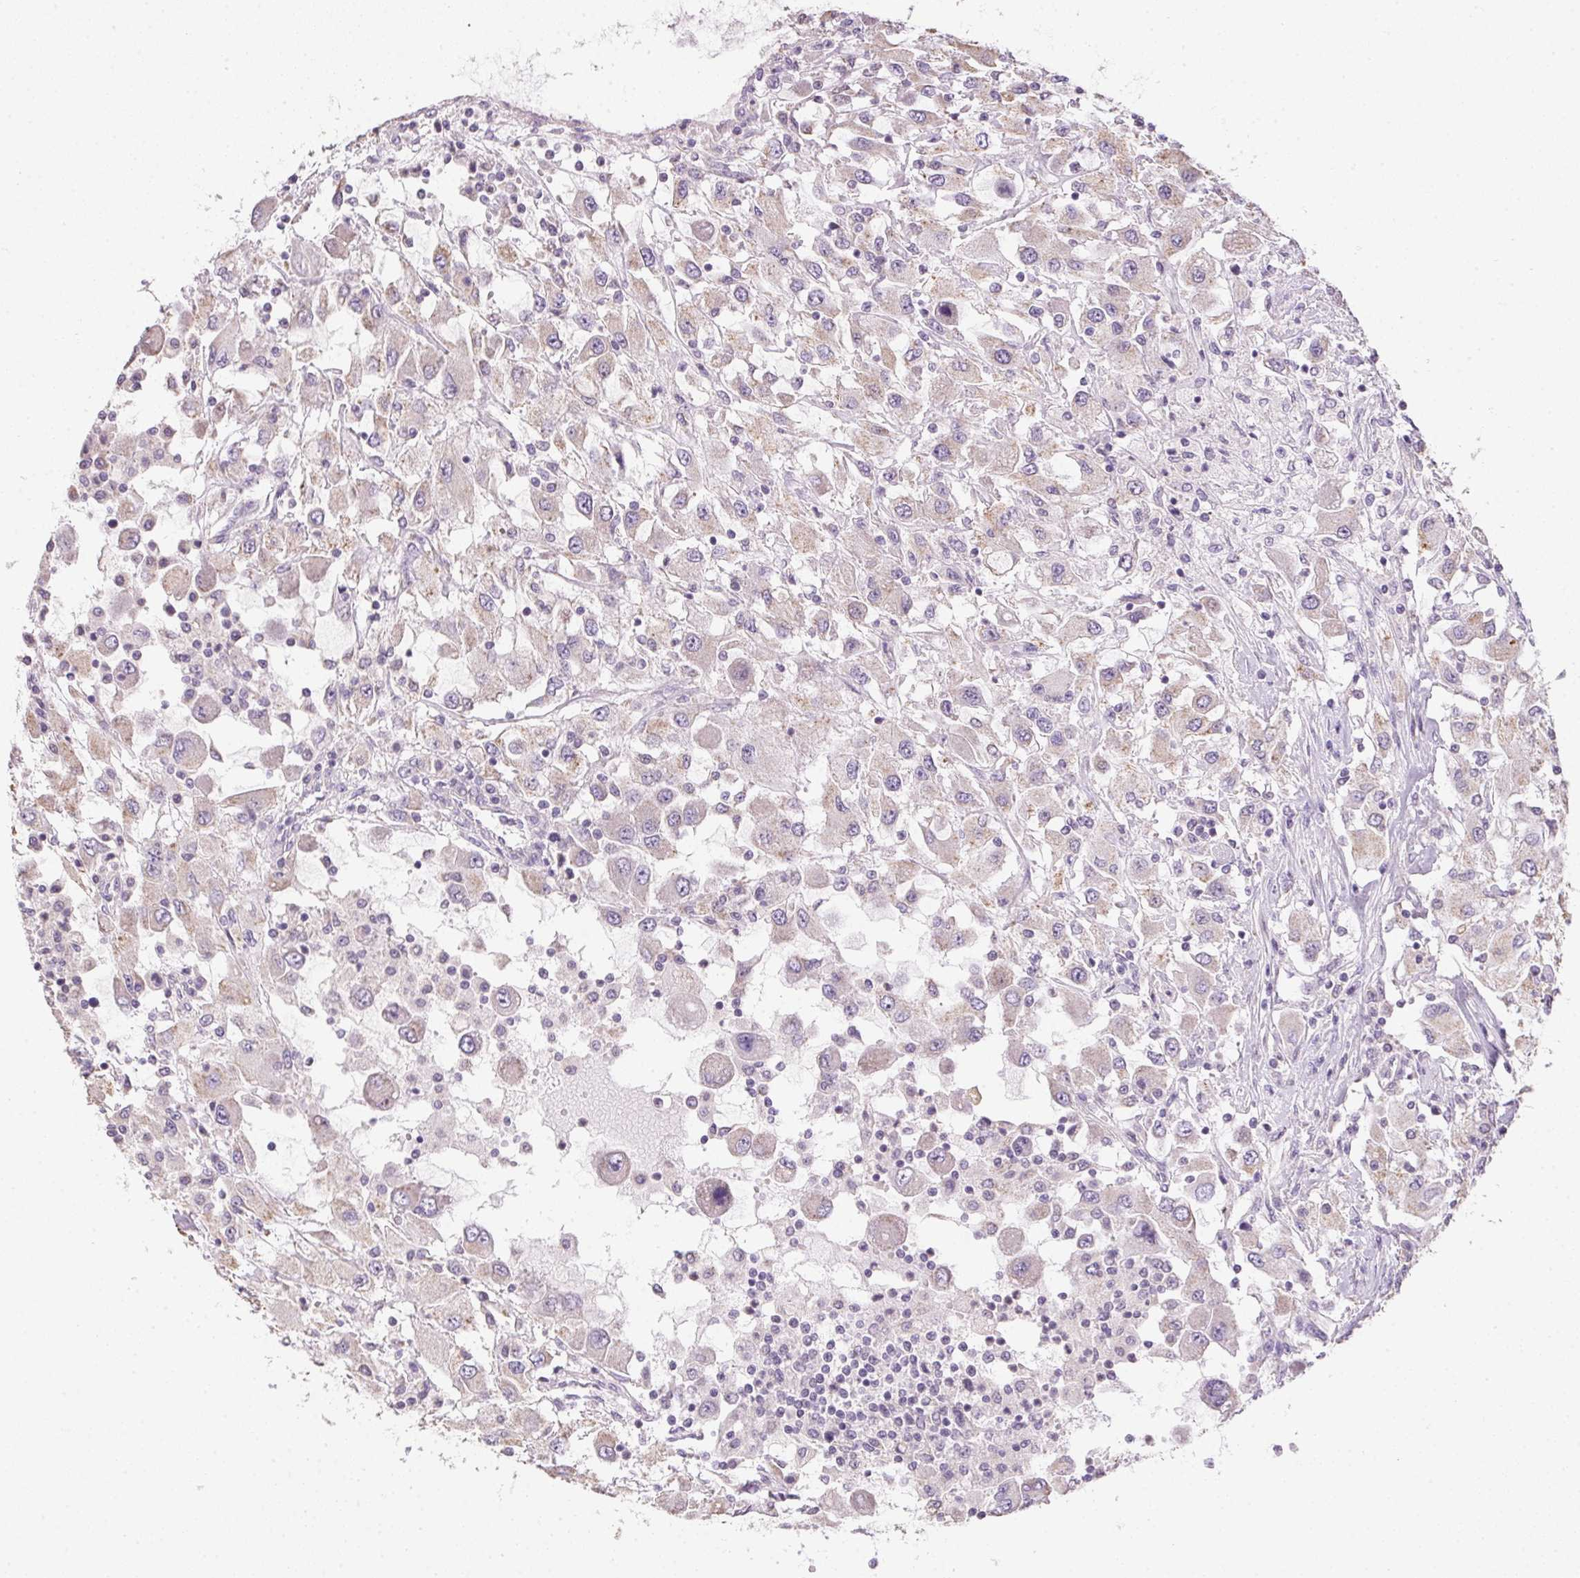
{"staining": {"intensity": "negative", "quantity": "none", "location": "none"}, "tissue": "renal cancer", "cell_type": "Tumor cells", "image_type": "cancer", "snomed": [{"axis": "morphology", "description": "Adenocarcinoma, NOS"}, {"axis": "topography", "description": "Kidney"}], "caption": "There is no significant expression in tumor cells of renal cancer.", "gene": "SPACA9", "patient": {"sex": "female", "age": 67}}